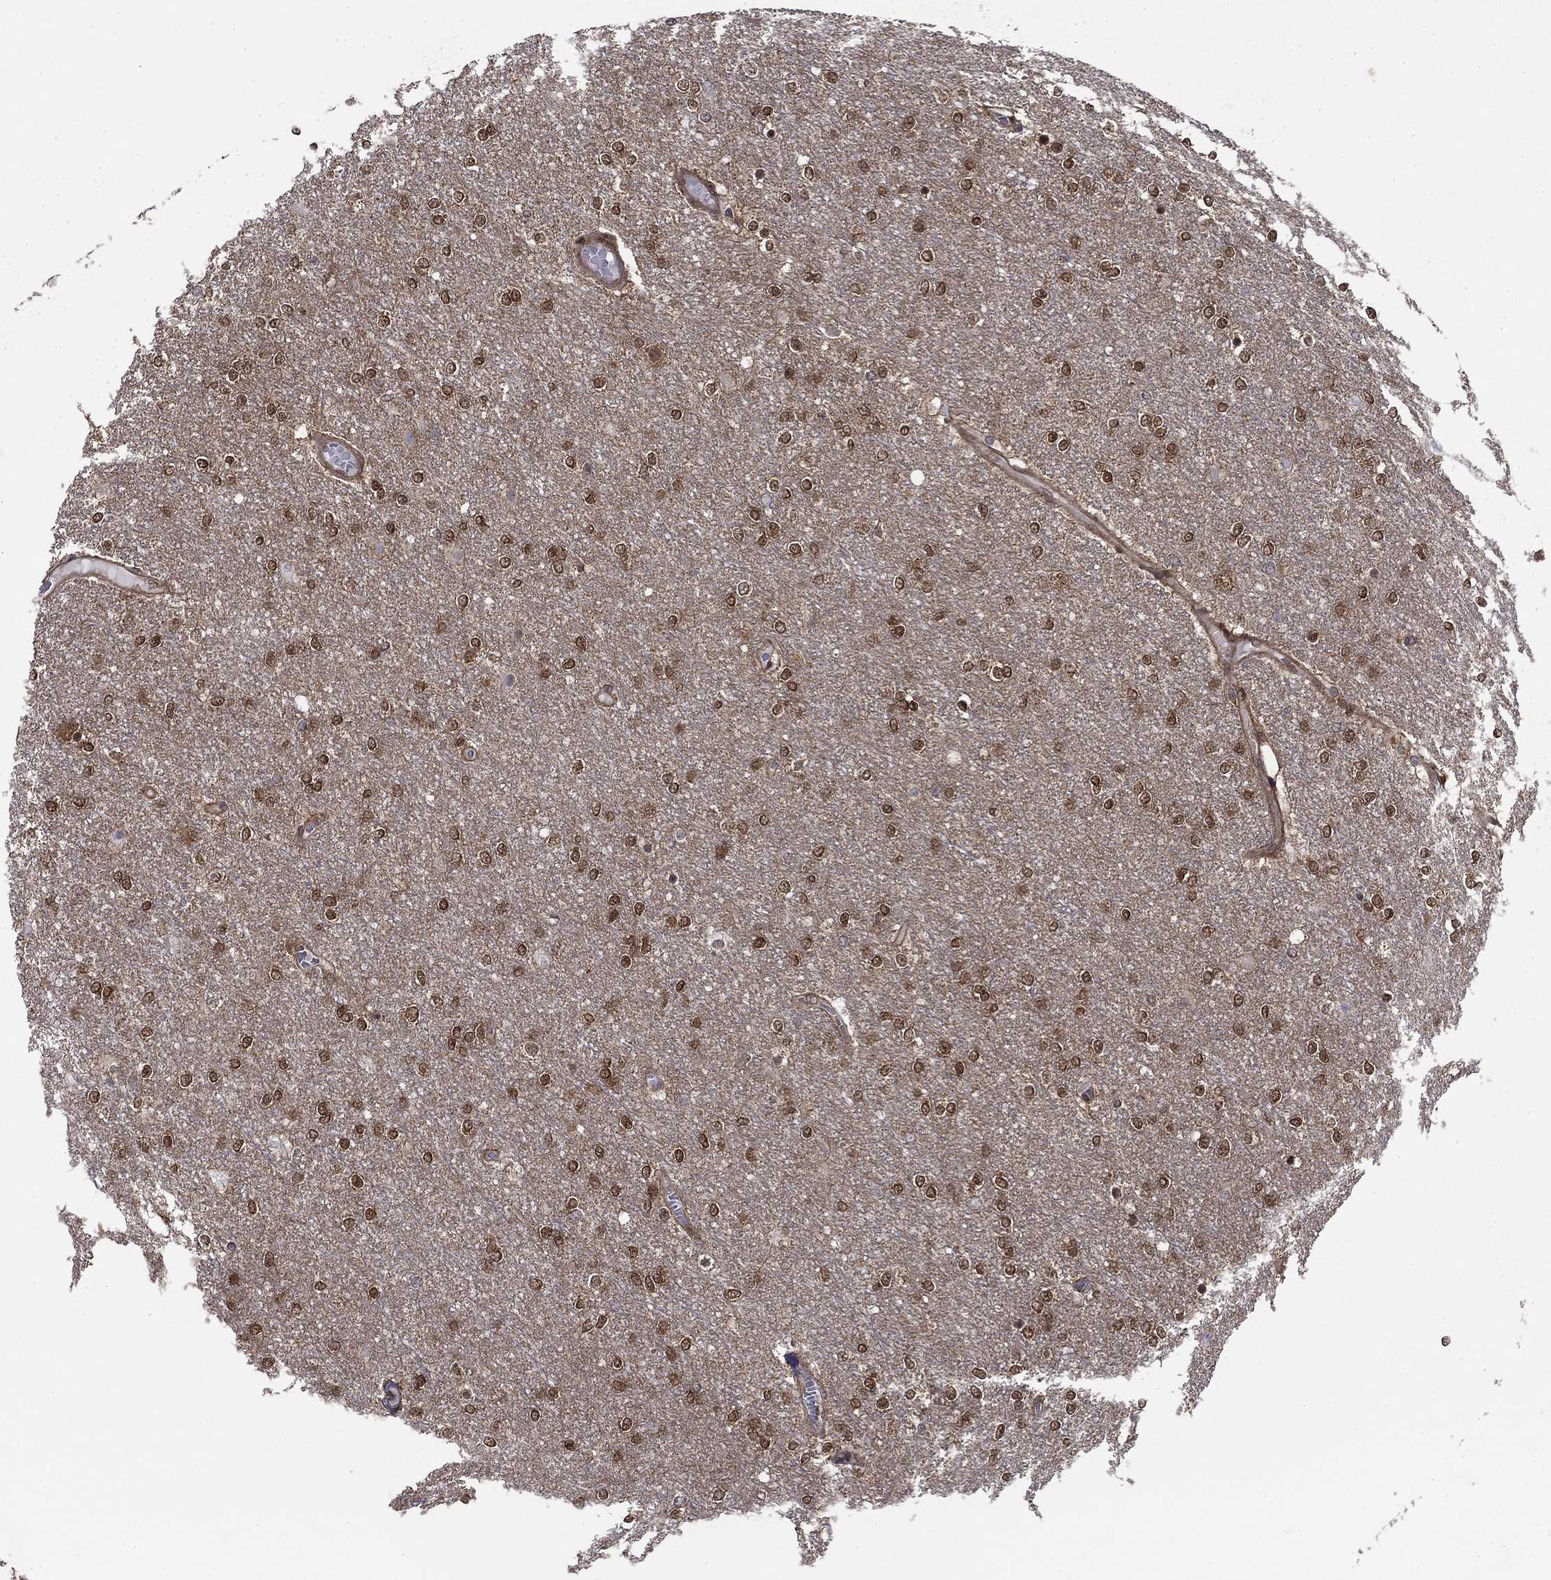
{"staining": {"intensity": "strong", "quantity": ">75%", "location": "nuclear"}, "tissue": "glioma", "cell_type": "Tumor cells", "image_type": "cancer", "snomed": [{"axis": "morphology", "description": "Glioma, malignant, High grade"}, {"axis": "topography", "description": "Brain"}], "caption": "This micrograph demonstrates immunohistochemistry (IHC) staining of human glioma, with high strong nuclear staining in approximately >75% of tumor cells.", "gene": "FKBP4", "patient": {"sex": "female", "age": 61}}